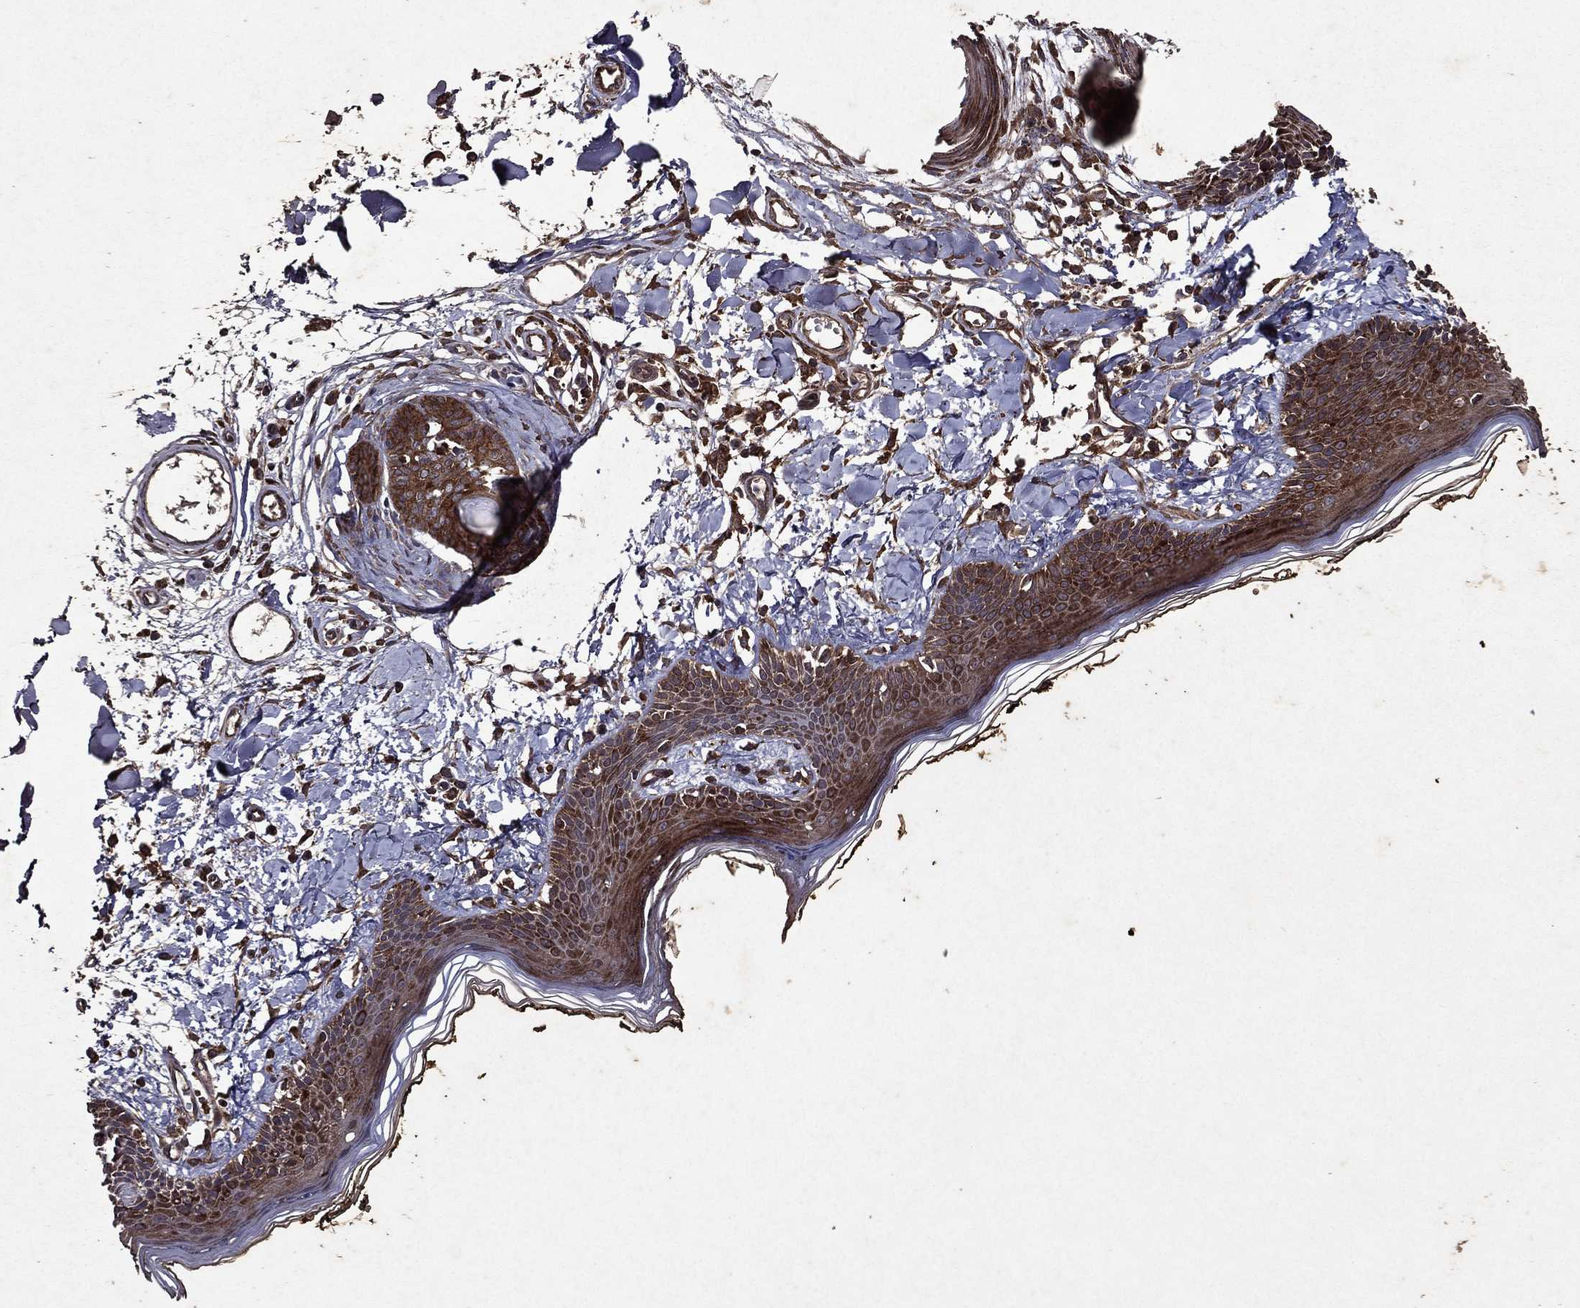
{"staining": {"intensity": "strong", "quantity": ">75%", "location": "cytoplasmic/membranous"}, "tissue": "skin", "cell_type": "Fibroblasts", "image_type": "normal", "snomed": [{"axis": "morphology", "description": "Normal tissue, NOS"}, {"axis": "topography", "description": "Skin"}], "caption": "An immunohistochemistry (IHC) image of unremarkable tissue is shown. Protein staining in brown labels strong cytoplasmic/membranous positivity in skin within fibroblasts. (Brightfield microscopy of DAB IHC at high magnification).", "gene": "EIF2B4", "patient": {"sex": "male", "age": 76}}